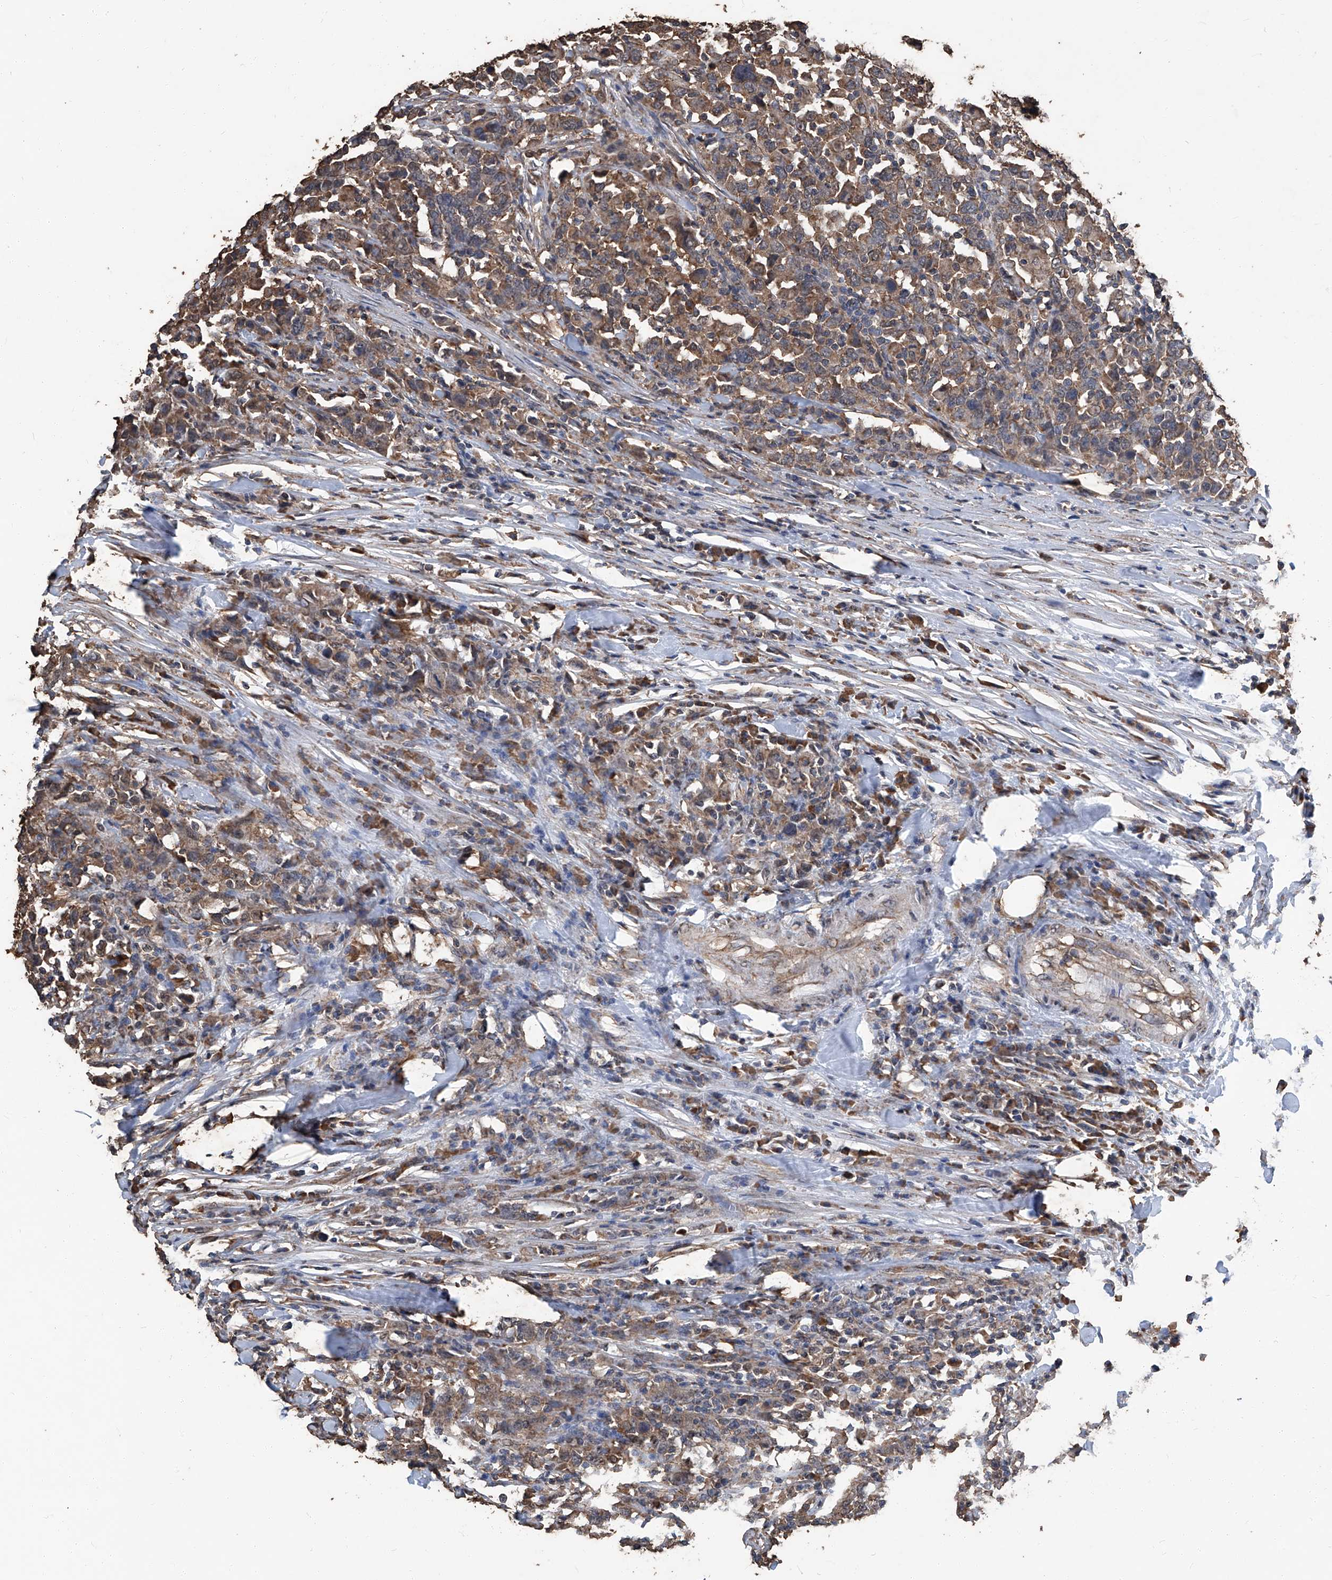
{"staining": {"intensity": "moderate", "quantity": ">75%", "location": "cytoplasmic/membranous"}, "tissue": "urothelial cancer", "cell_type": "Tumor cells", "image_type": "cancer", "snomed": [{"axis": "morphology", "description": "Urothelial carcinoma, High grade"}, {"axis": "topography", "description": "Urinary bladder"}], "caption": "A micrograph of high-grade urothelial carcinoma stained for a protein reveals moderate cytoplasmic/membranous brown staining in tumor cells.", "gene": "STARD7", "patient": {"sex": "male", "age": 61}}